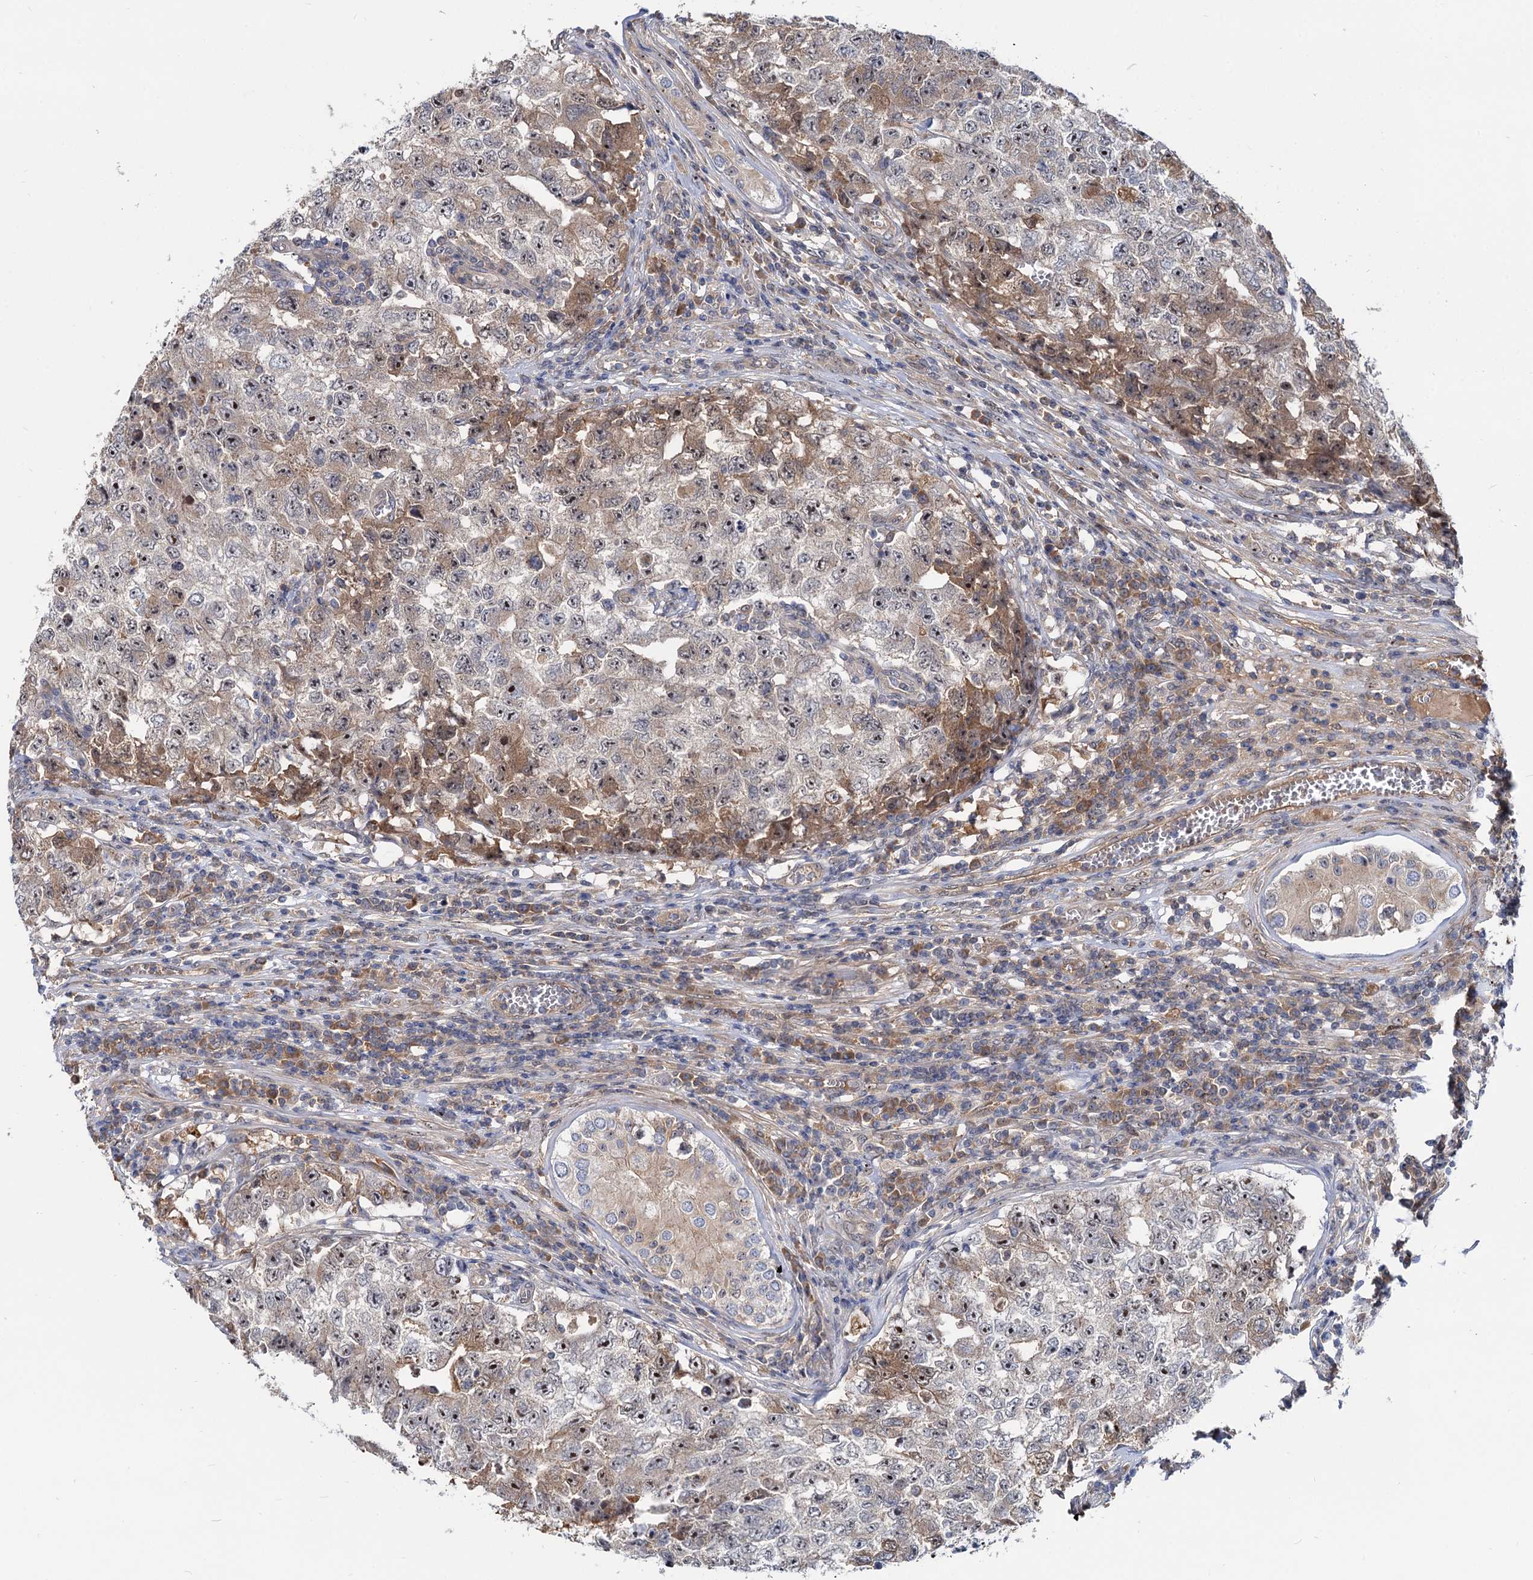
{"staining": {"intensity": "moderate", "quantity": "25%-75%", "location": "cytoplasmic/membranous,nuclear"}, "tissue": "testis cancer", "cell_type": "Tumor cells", "image_type": "cancer", "snomed": [{"axis": "morphology", "description": "Carcinoma, Embryonal, NOS"}, {"axis": "topography", "description": "Testis"}], "caption": "Brown immunohistochemical staining in human embryonal carcinoma (testis) shows moderate cytoplasmic/membranous and nuclear positivity in about 25%-75% of tumor cells.", "gene": "SNX15", "patient": {"sex": "male", "age": 17}}